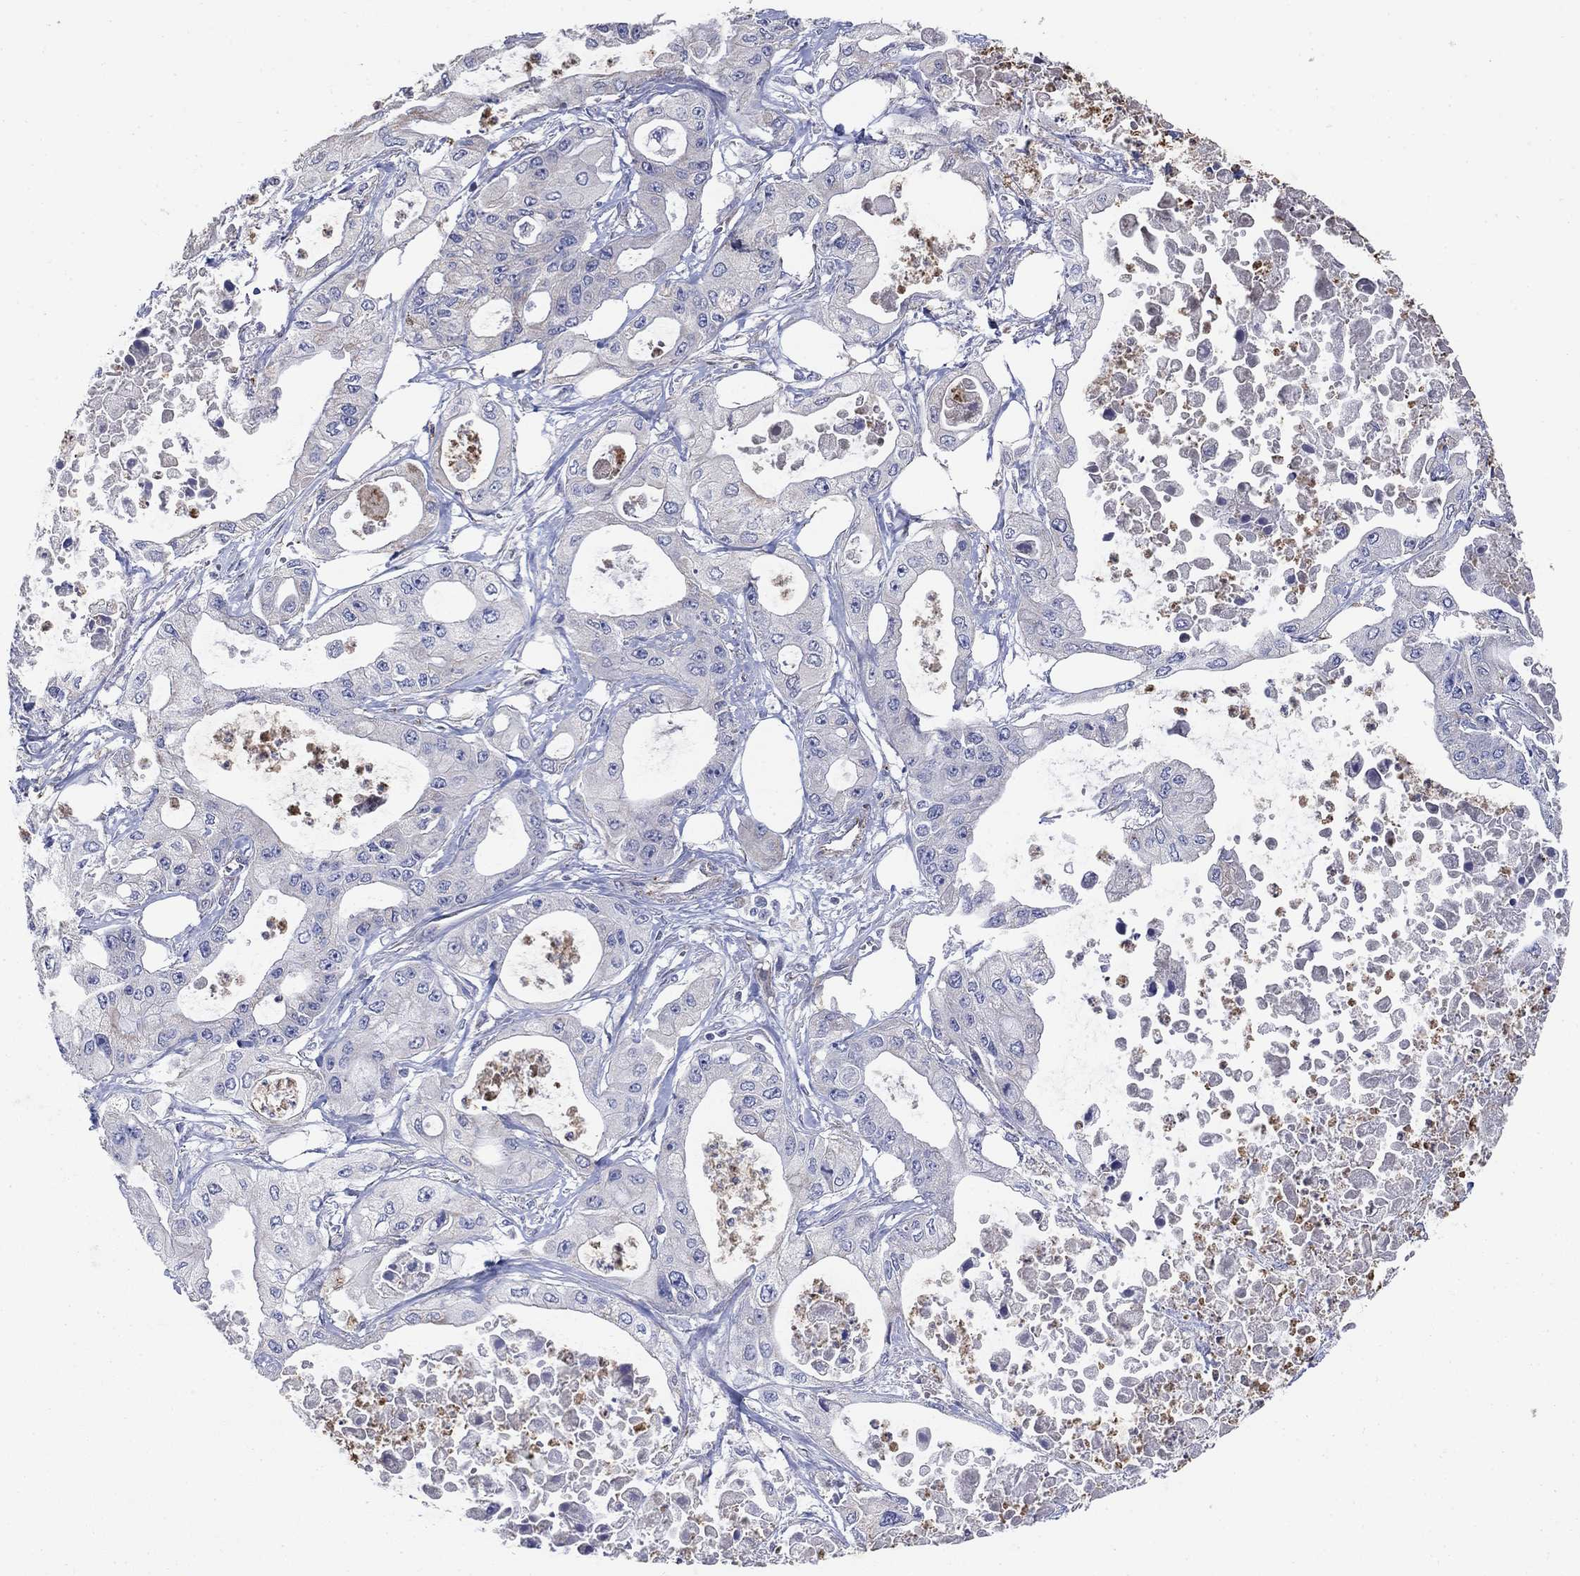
{"staining": {"intensity": "negative", "quantity": "none", "location": "none"}, "tissue": "pancreatic cancer", "cell_type": "Tumor cells", "image_type": "cancer", "snomed": [{"axis": "morphology", "description": "Adenocarcinoma, NOS"}, {"axis": "topography", "description": "Pancreas"}], "caption": "A high-resolution photomicrograph shows immunohistochemistry (IHC) staining of adenocarcinoma (pancreatic), which exhibits no significant staining in tumor cells.", "gene": "PNPLA2", "patient": {"sex": "male", "age": 70}}